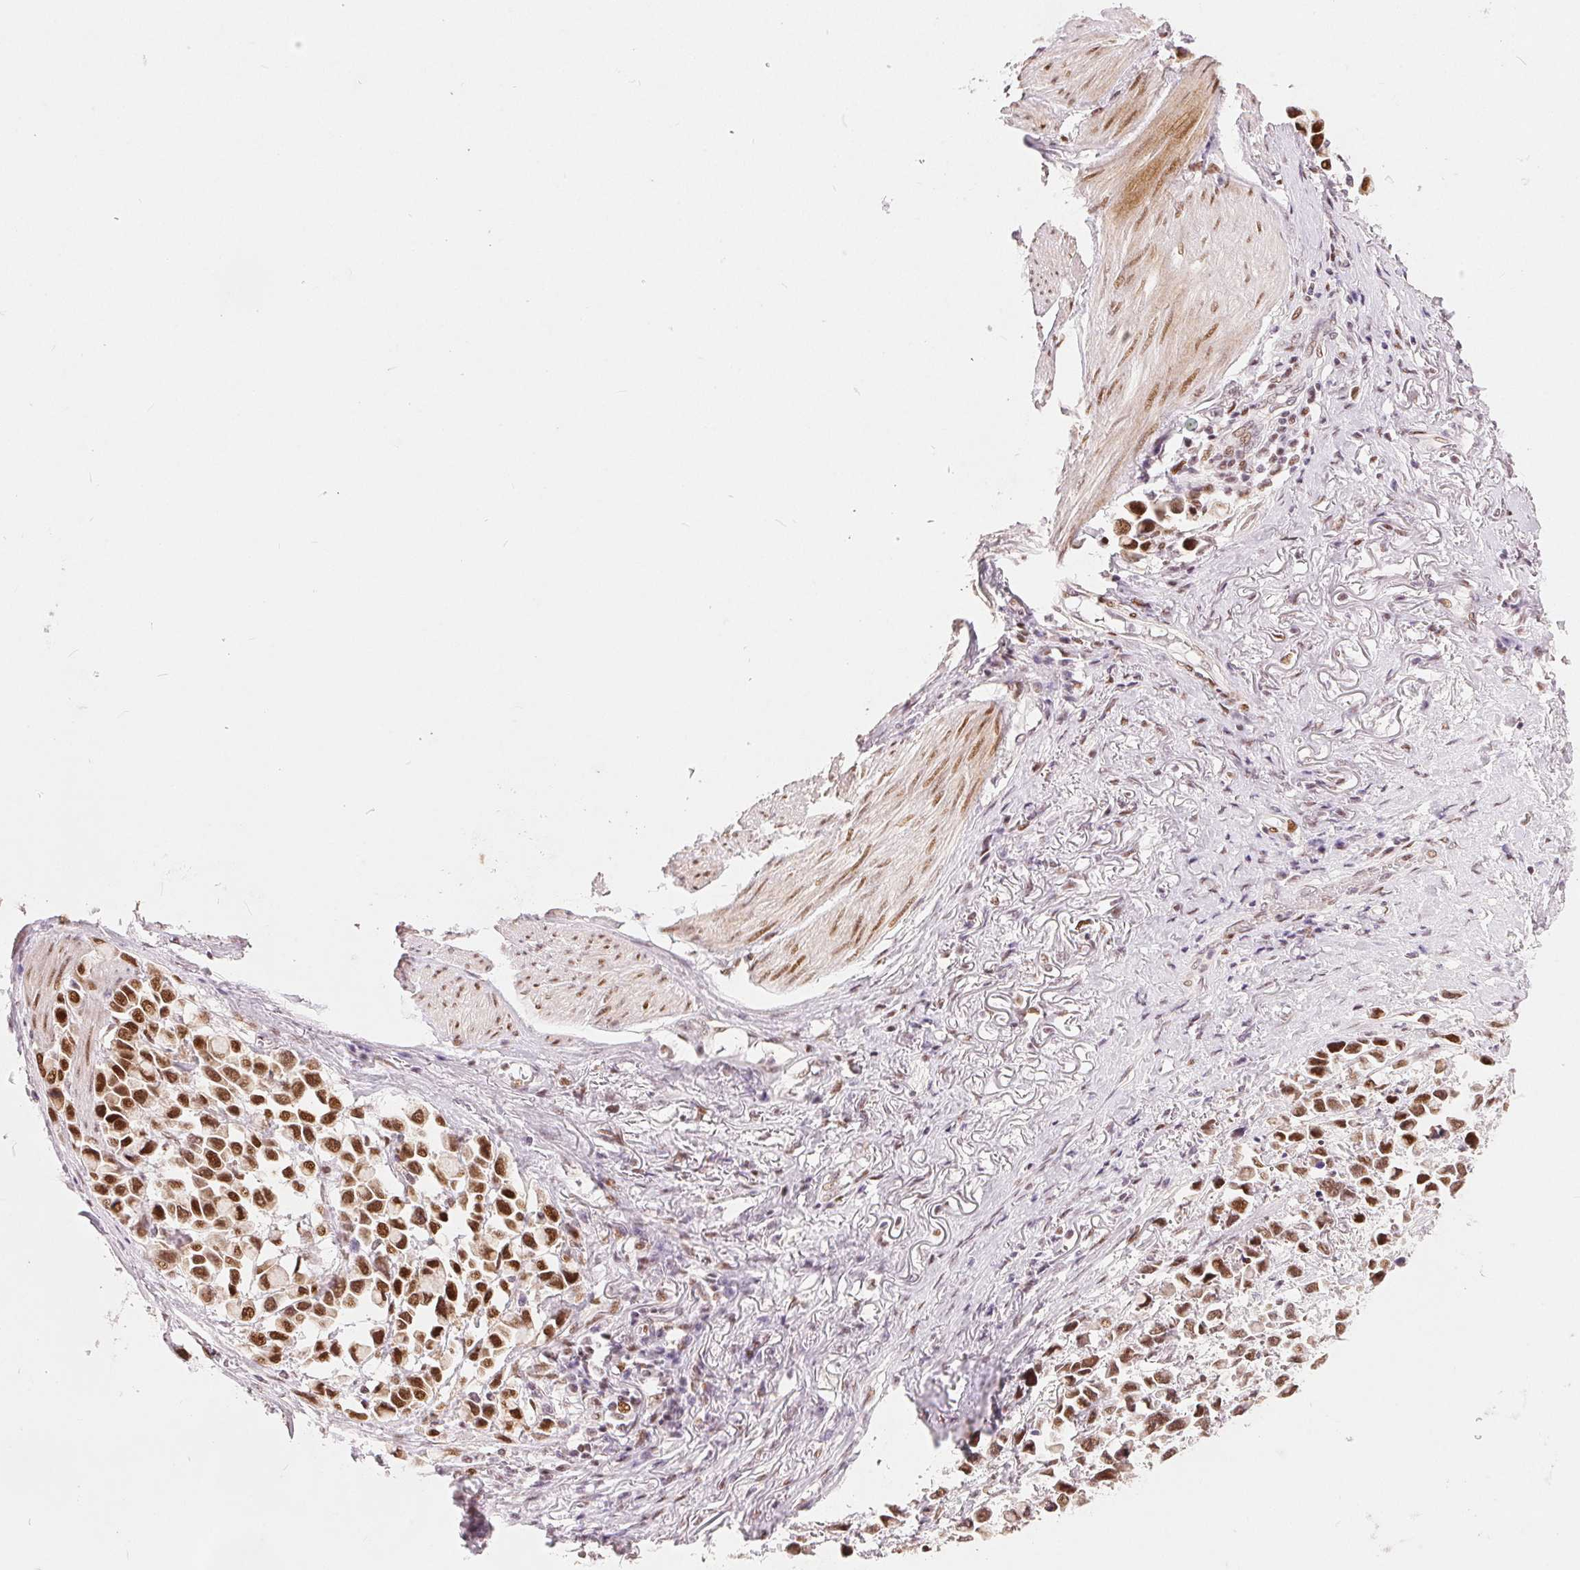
{"staining": {"intensity": "strong", "quantity": ">75%", "location": "nuclear"}, "tissue": "stomach cancer", "cell_type": "Tumor cells", "image_type": "cancer", "snomed": [{"axis": "morphology", "description": "Adenocarcinoma, NOS"}, {"axis": "topography", "description": "Stomach"}], "caption": "Protein staining of adenocarcinoma (stomach) tissue reveals strong nuclear positivity in about >75% of tumor cells.", "gene": "ZNF703", "patient": {"sex": "female", "age": 81}}